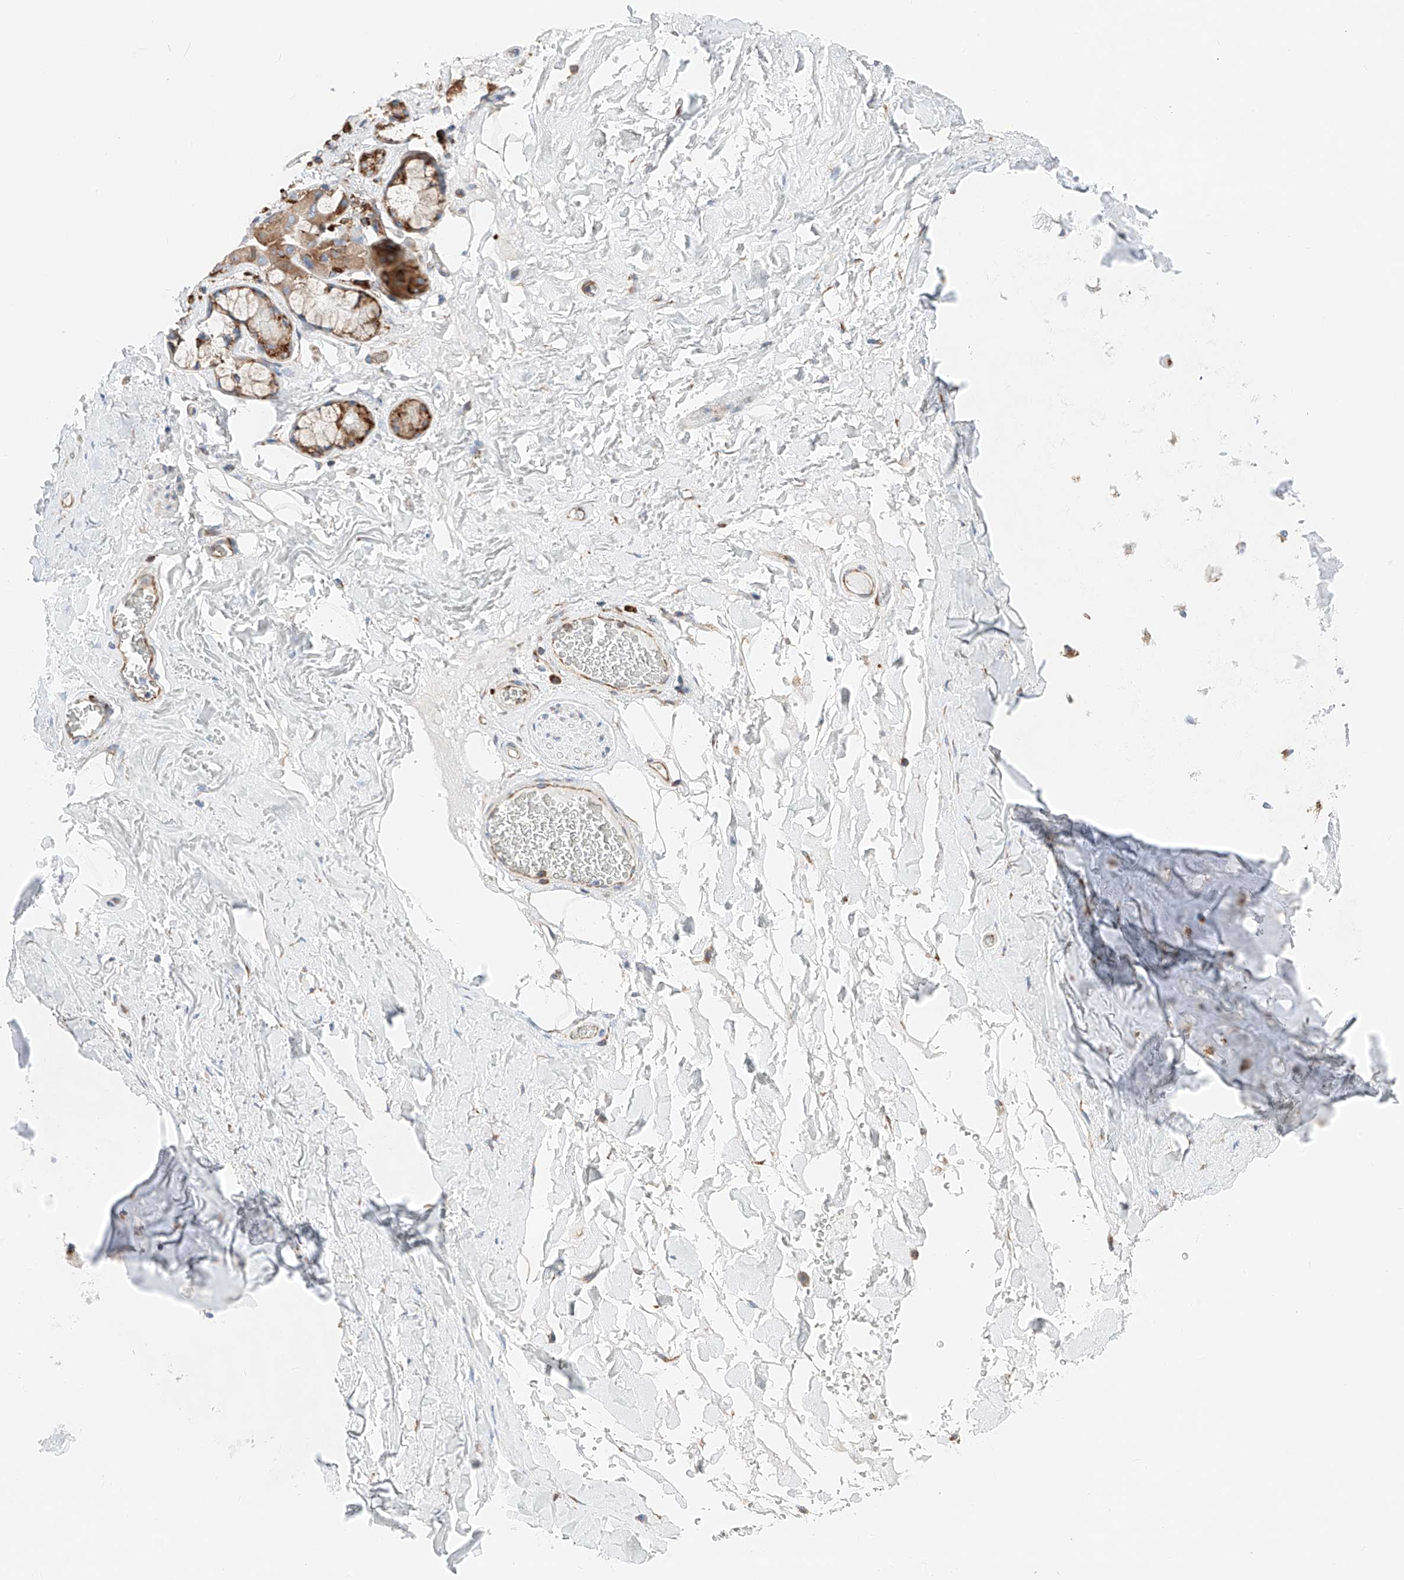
{"staining": {"intensity": "negative", "quantity": "none", "location": "none"}, "tissue": "adipose tissue", "cell_type": "Adipocytes", "image_type": "normal", "snomed": [{"axis": "morphology", "description": "Normal tissue, NOS"}, {"axis": "topography", "description": "Cartilage tissue"}], "caption": "Image shows no protein expression in adipocytes of unremarkable adipose tissue.", "gene": "CRELD1", "patient": {"sex": "female", "age": 63}}